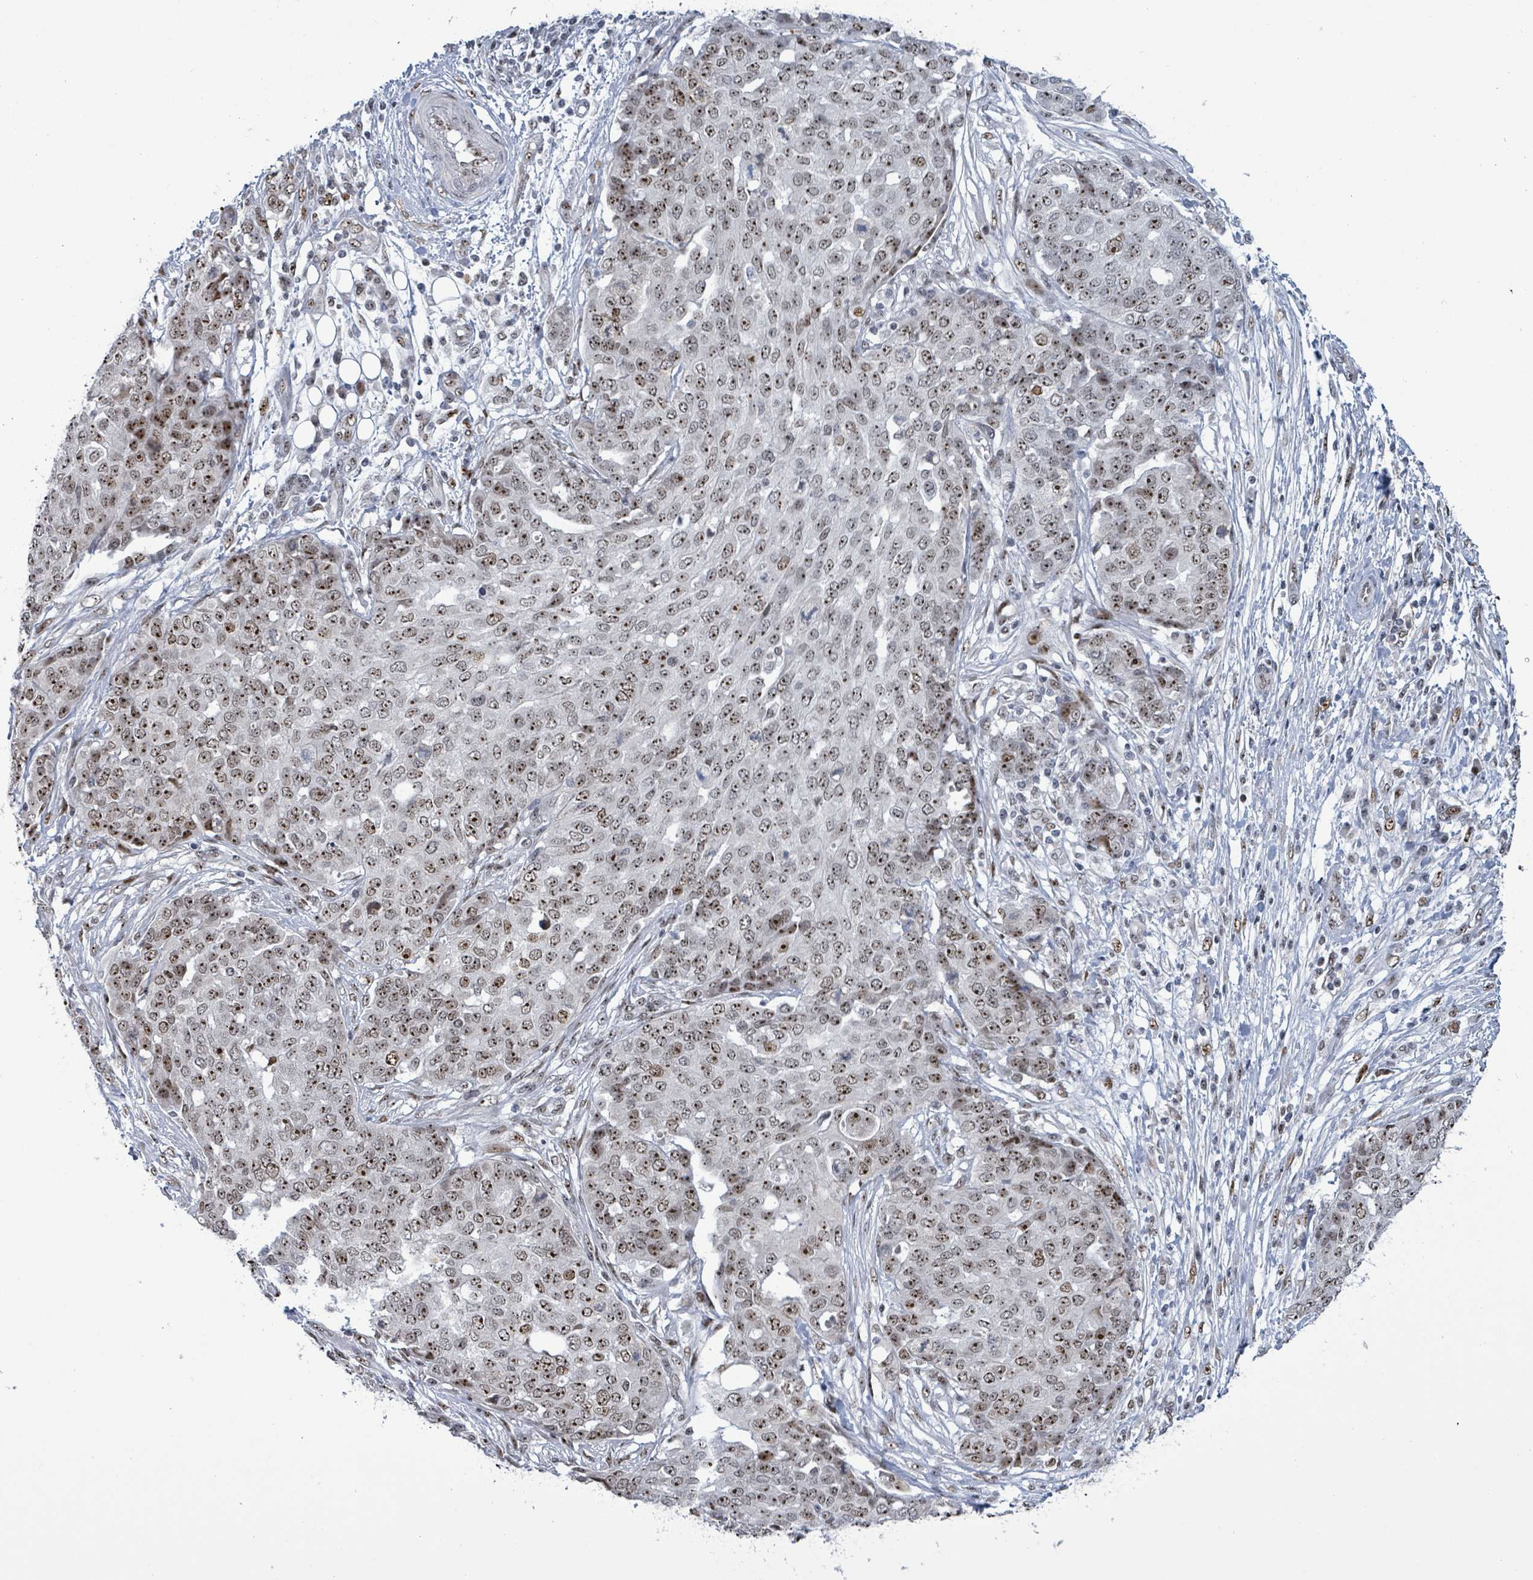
{"staining": {"intensity": "moderate", "quantity": ">75%", "location": "nuclear"}, "tissue": "ovarian cancer", "cell_type": "Tumor cells", "image_type": "cancer", "snomed": [{"axis": "morphology", "description": "Cystadenocarcinoma, serous, NOS"}, {"axis": "topography", "description": "Soft tissue"}, {"axis": "topography", "description": "Ovary"}], "caption": "A histopathology image showing moderate nuclear expression in about >75% of tumor cells in ovarian serous cystadenocarcinoma, as visualized by brown immunohistochemical staining.", "gene": "RRN3", "patient": {"sex": "female", "age": 57}}